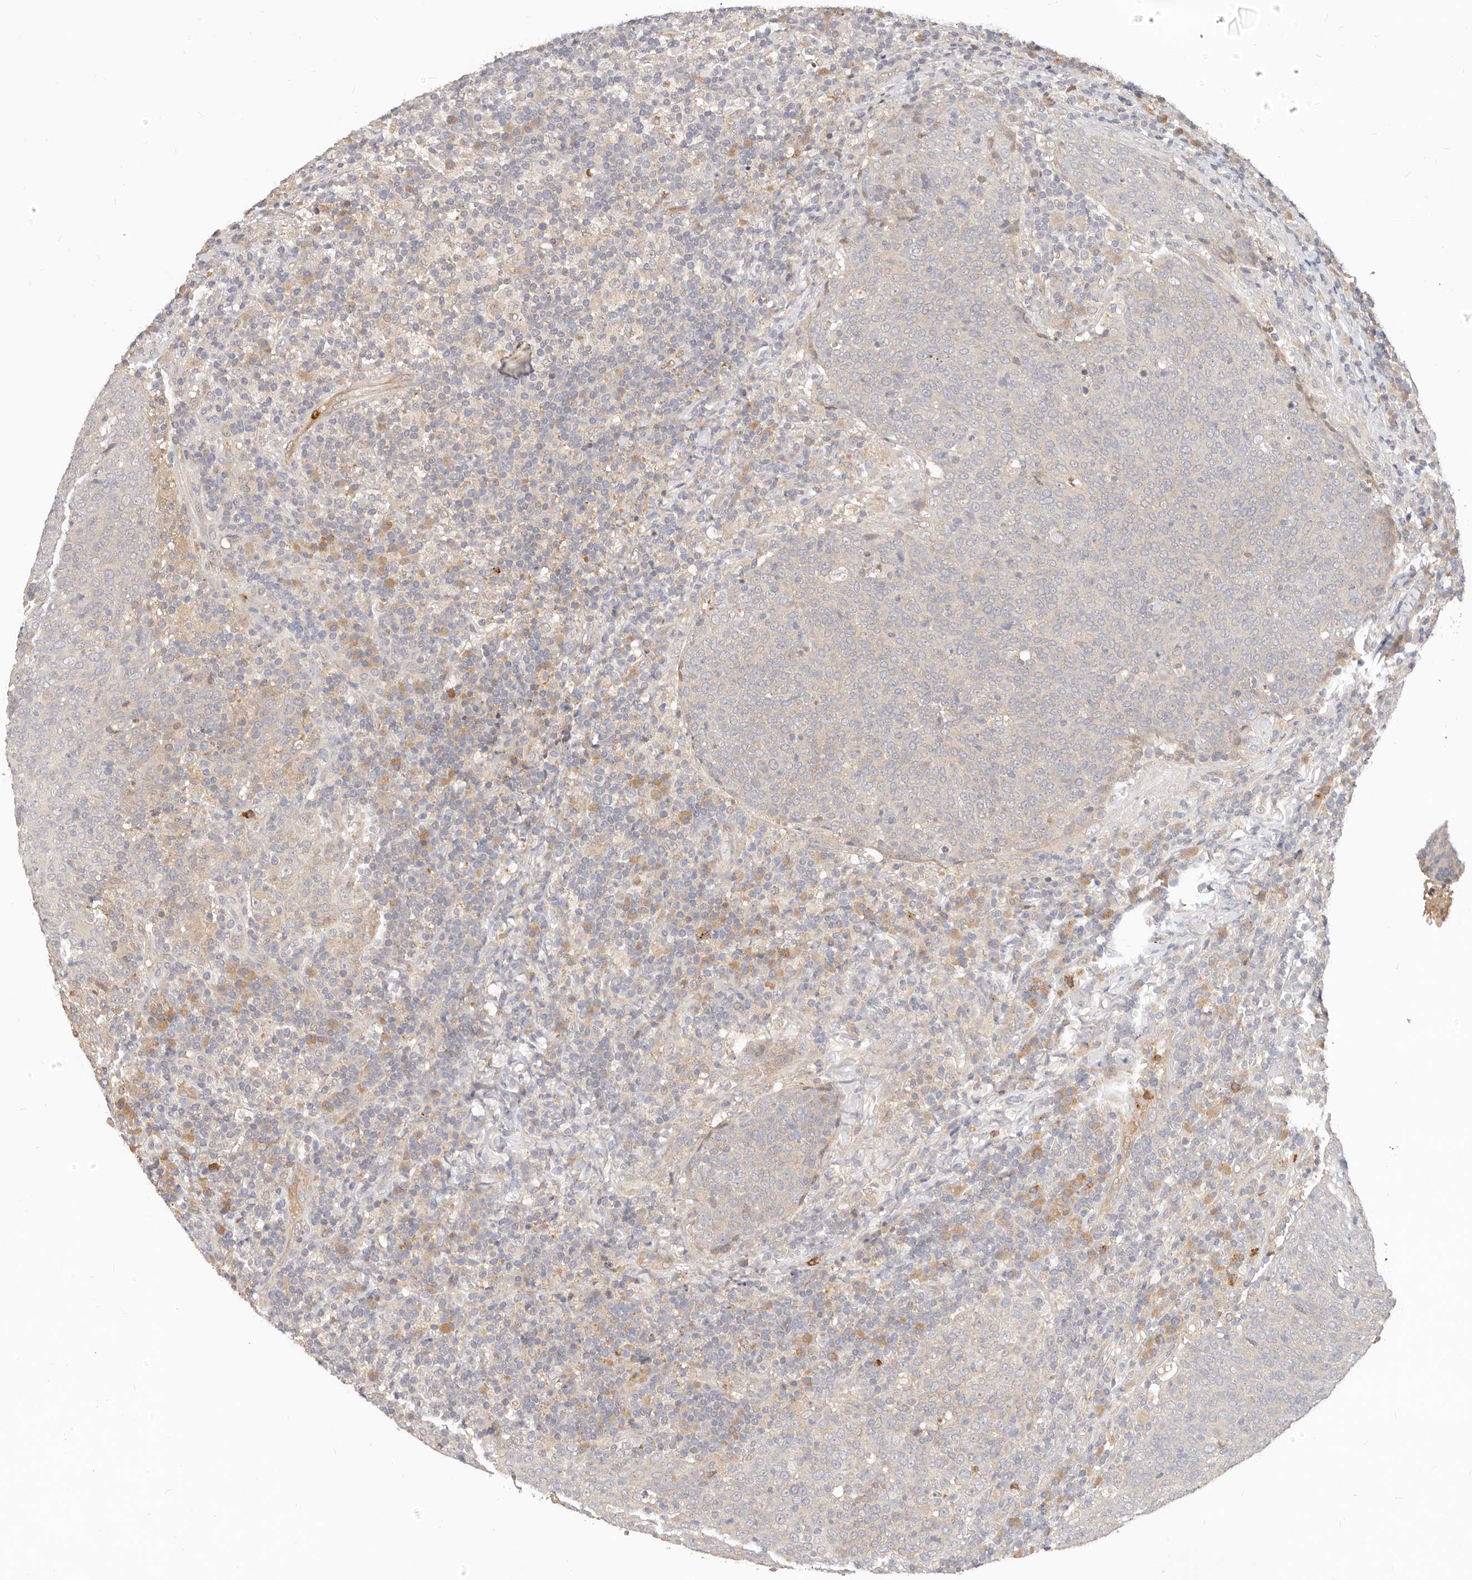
{"staining": {"intensity": "negative", "quantity": "none", "location": "none"}, "tissue": "head and neck cancer", "cell_type": "Tumor cells", "image_type": "cancer", "snomed": [{"axis": "morphology", "description": "Squamous cell carcinoma, NOS"}, {"axis": "morphology", "description": "Squamous cell carcinoma, metastatic, NOS"}, {"axis": "topography", "description": "Lymph node"}, {"axis": "topography", "description": "Head-Neck"}], "caption": "Micrograph shows no protein staining in tumor cells of head and neck metastatic squamous cell carcinoma tissue.", "gene": "USP49", "patient": {"sex": "male", "age": 62}}